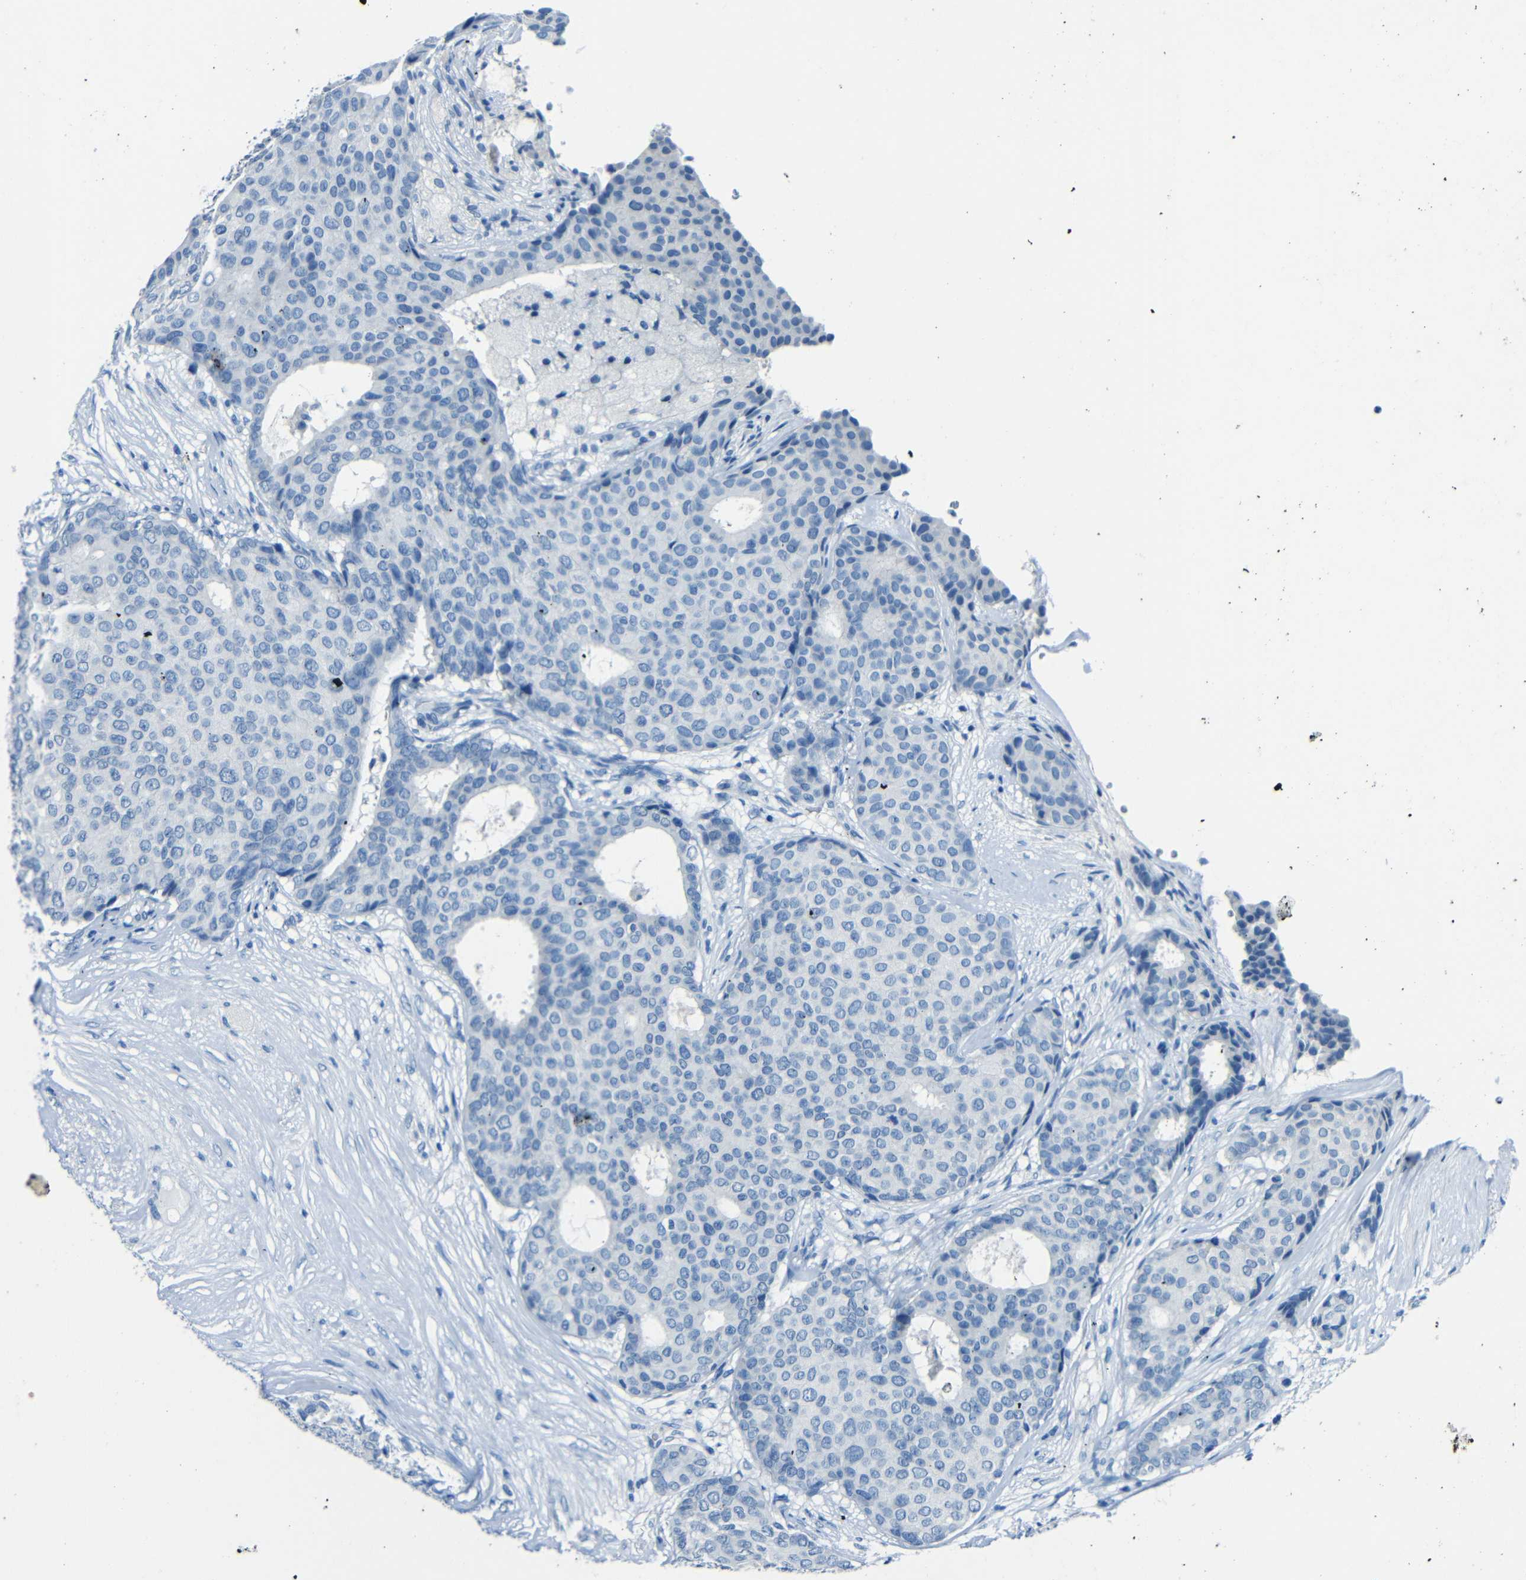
{"staining": {"intensity": "negative", "quantity": "none", "location": "none"}, "tissue": "breast cancer", "cell_type": "Tumor cells", "image_type": "cancer", "snomed": [{"axis": "morphology", "description": "Duct carcinoma"}, {"axis": "topography", "description": "Breast"}], "caption": "Immunohistochemistry (IHC) of breast invasive ductal carcinoma demonstrates no expression in tumor cells.", "gene": "FBN2", "patient": {"sex": "female", "age": 75}}